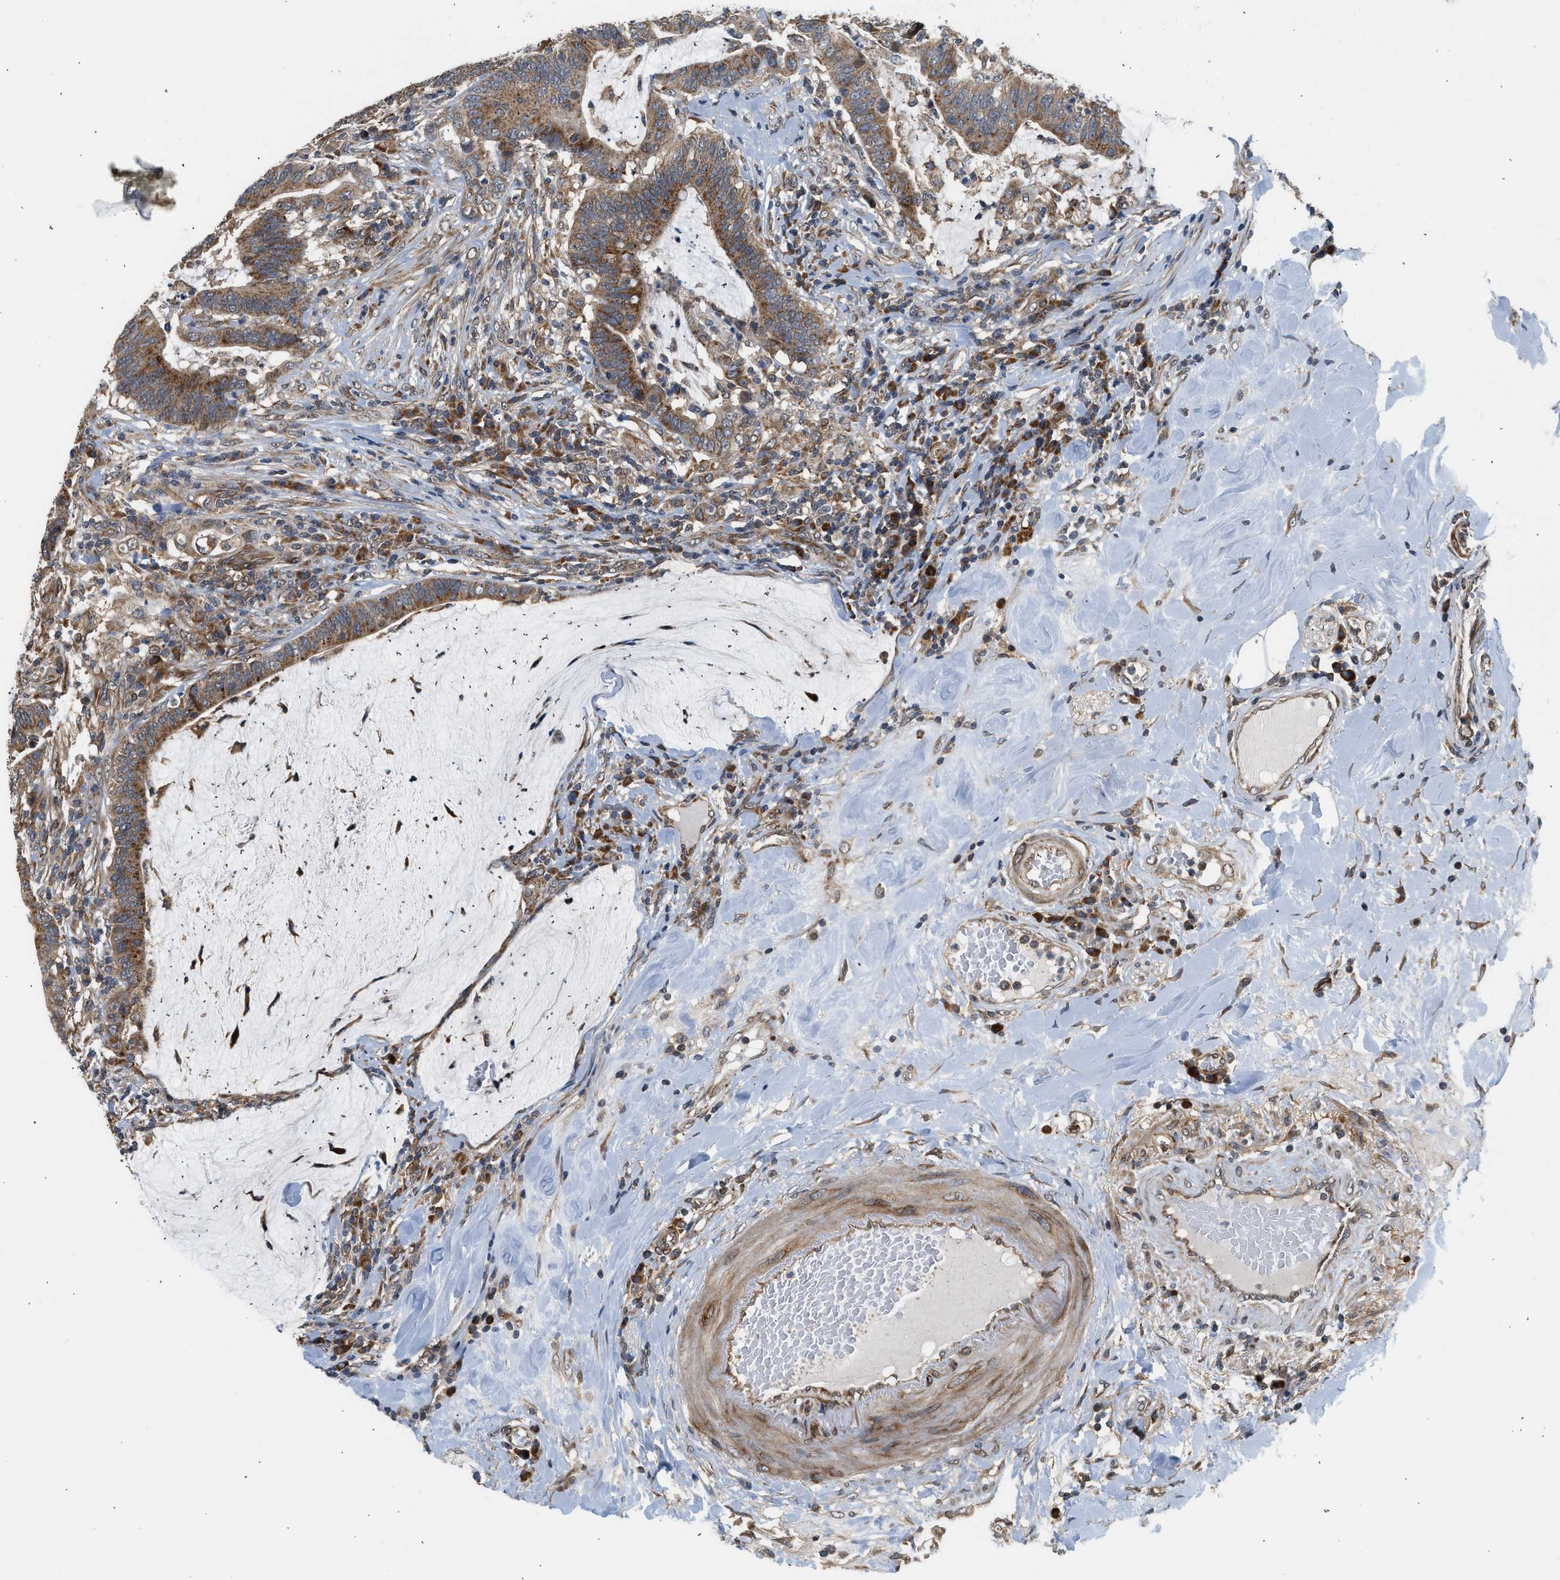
{"staining": {"intensity": "strong", "quantity": ">75%", "location": "cytoplasmic/membranous"}, "tissue": "colorectal cancer", "cell_type": "Tumor cells", "image_type": "cancer", "snomed": [{"axis": "morphology", "description": "Normal tissue, NOS"}, {"axis": "morphology", "description": "Adenocarcinoma, NOS"}, {"axis": "topography", "description": "Colon"}], "caption": "Colorectal cancer (adenocarcinoma) stained with DAB (3,3'-diaminobenzidine) immunohistochemistry exhibits high levels of strong cytoplasmic/membranous expression in approximately >75% of tumor cells. The staining was performed using DAB to visualize the protein expression in brown, while the nuclei were stained in blue with hematoxylin (Magnification: 20x).", "gene": "POLG2", "patient": {"sex": "female", "age": 66}}